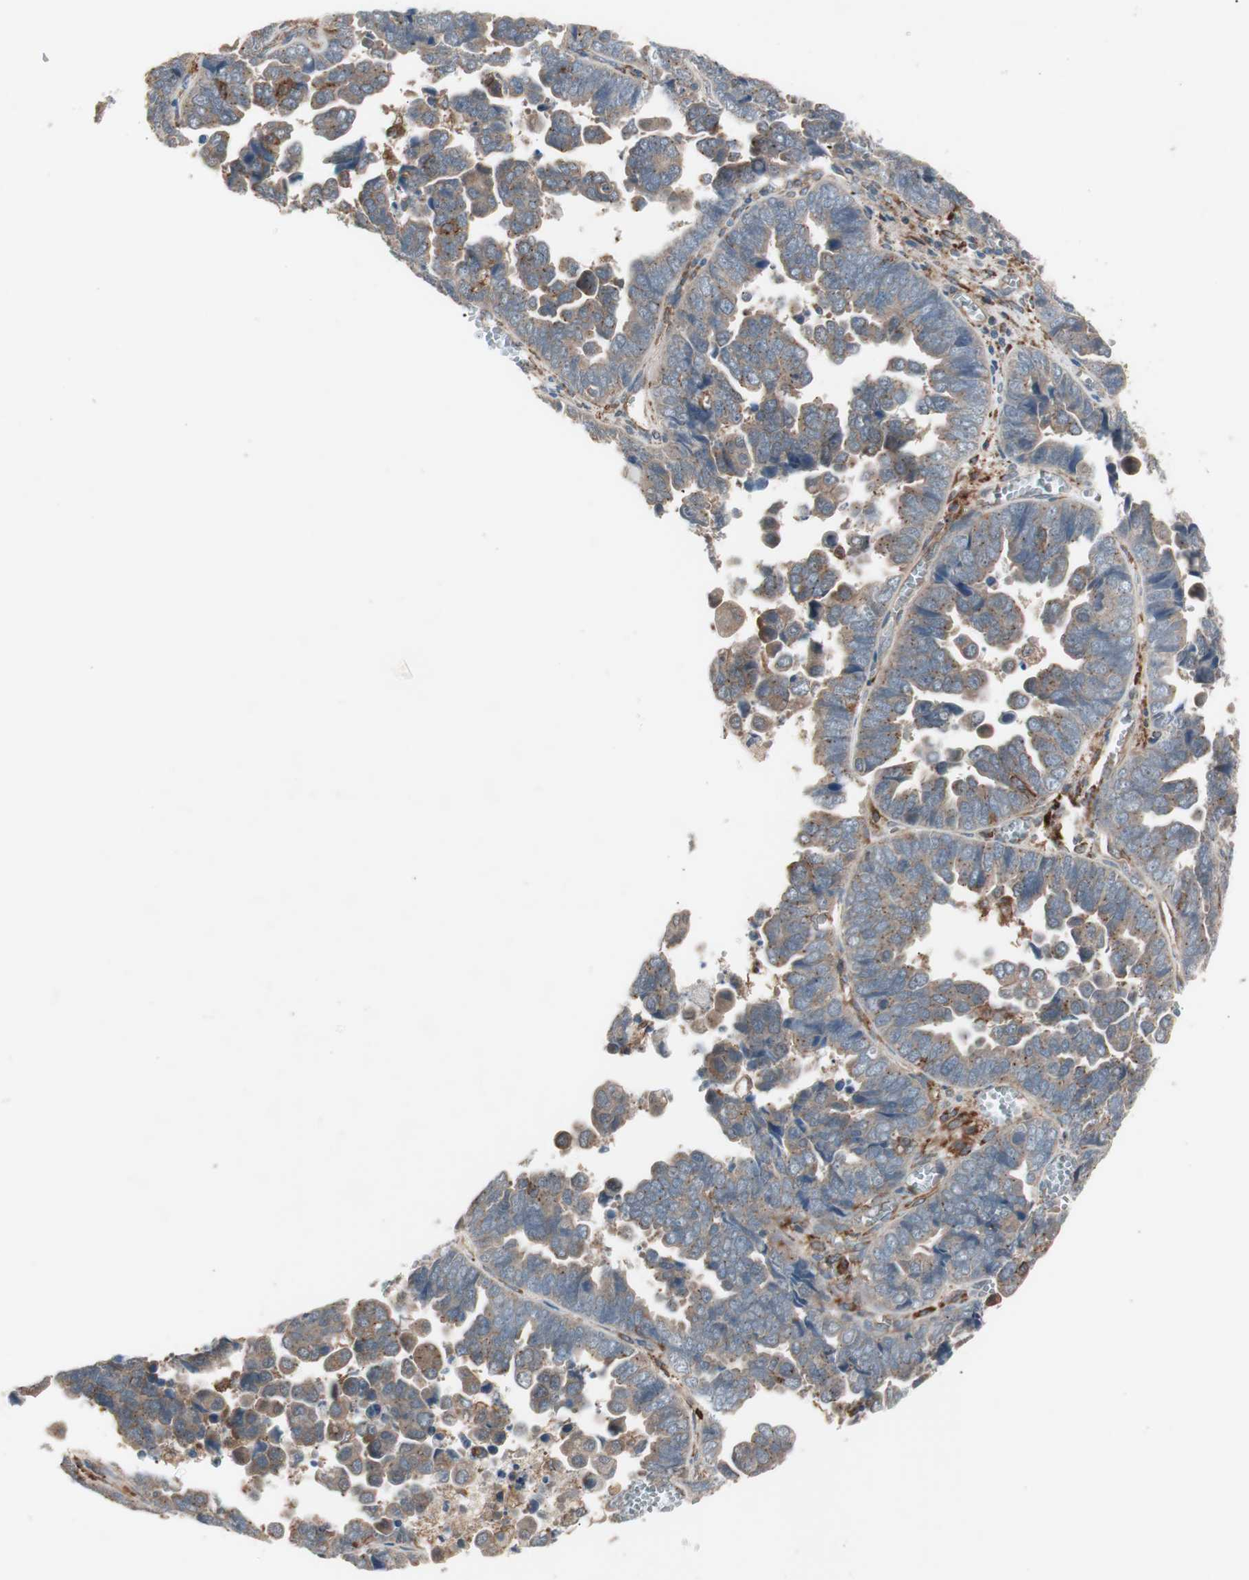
{"staining": {"intensity": "moderate", "quantity": ">75%", "location": "cytoplasmic/membranous"}, "tissue": "endometrial cancer", "cell_type": "Tumor cells", "image_type": "cancer", "snomed": [{"axis": "morphology", "description": "Adenocarcinoma, NOS"}, {"axis": "topography", "description": "Endometrium"}], "caption": "A medium amount of moderate cytoplasmic/membranous staining is present in about >75% of tumor cells in endometrial adenocarcinoma tissue.", "gene": "STAB1", "patient": {"sex": "female", "age": 75}}